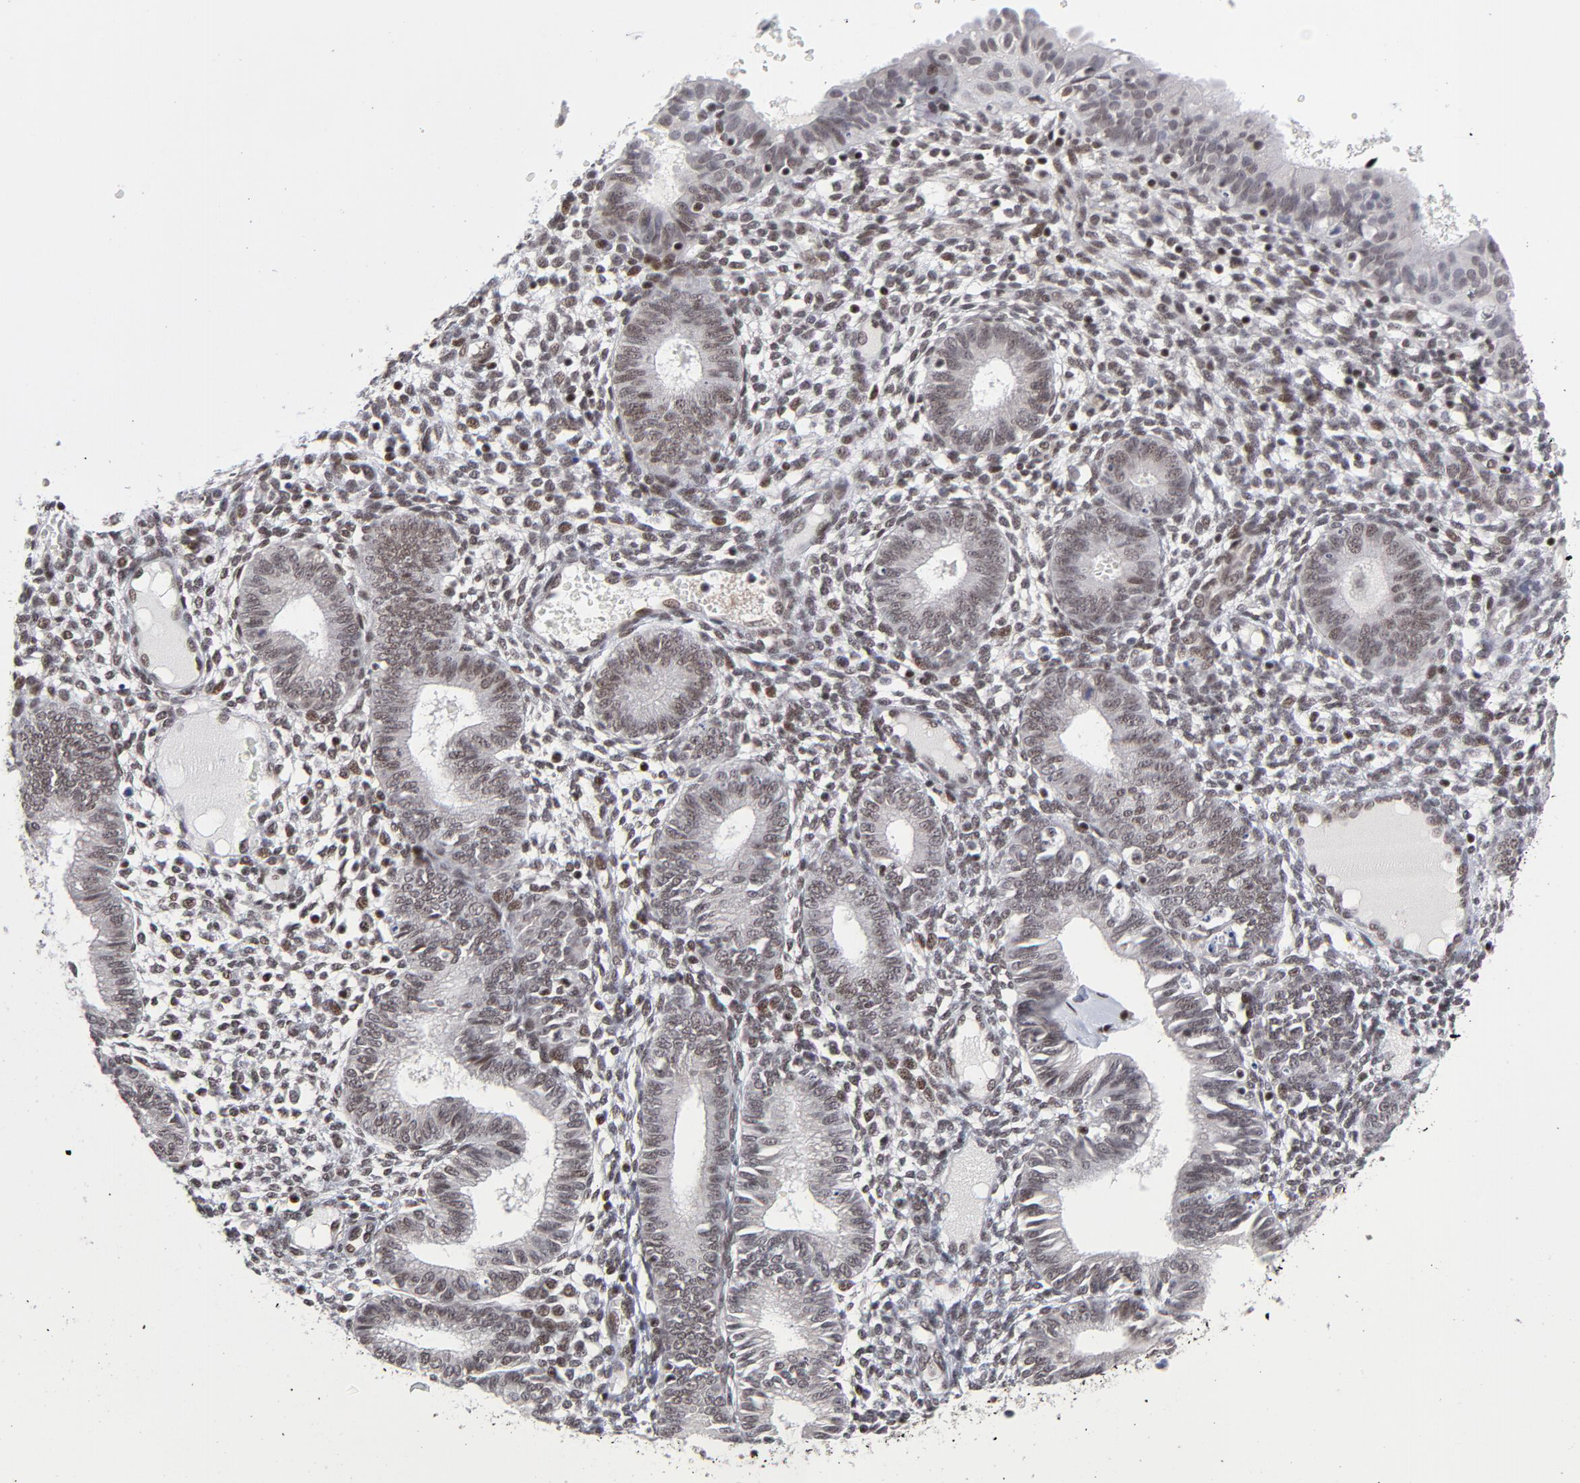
{"staining": {"intensity": "strong", "quantity": ">75%", "location": "nuclear"}, "tissue": "endometrium", "cell_type": "Cells in endometrial stroma", "image_type": "normal", "snomed": [{"axis": "morphology", "description": "Normal tissue, NOS"}, {"axis": "topography", "description": "Endometrium"}], "caption": "Strong nuclear positivity is seen in about >75% of cells in endometrial stroma in normal endometrium.", "gene": "CTCF", "patient": {"sex": "female", "age": 61}}